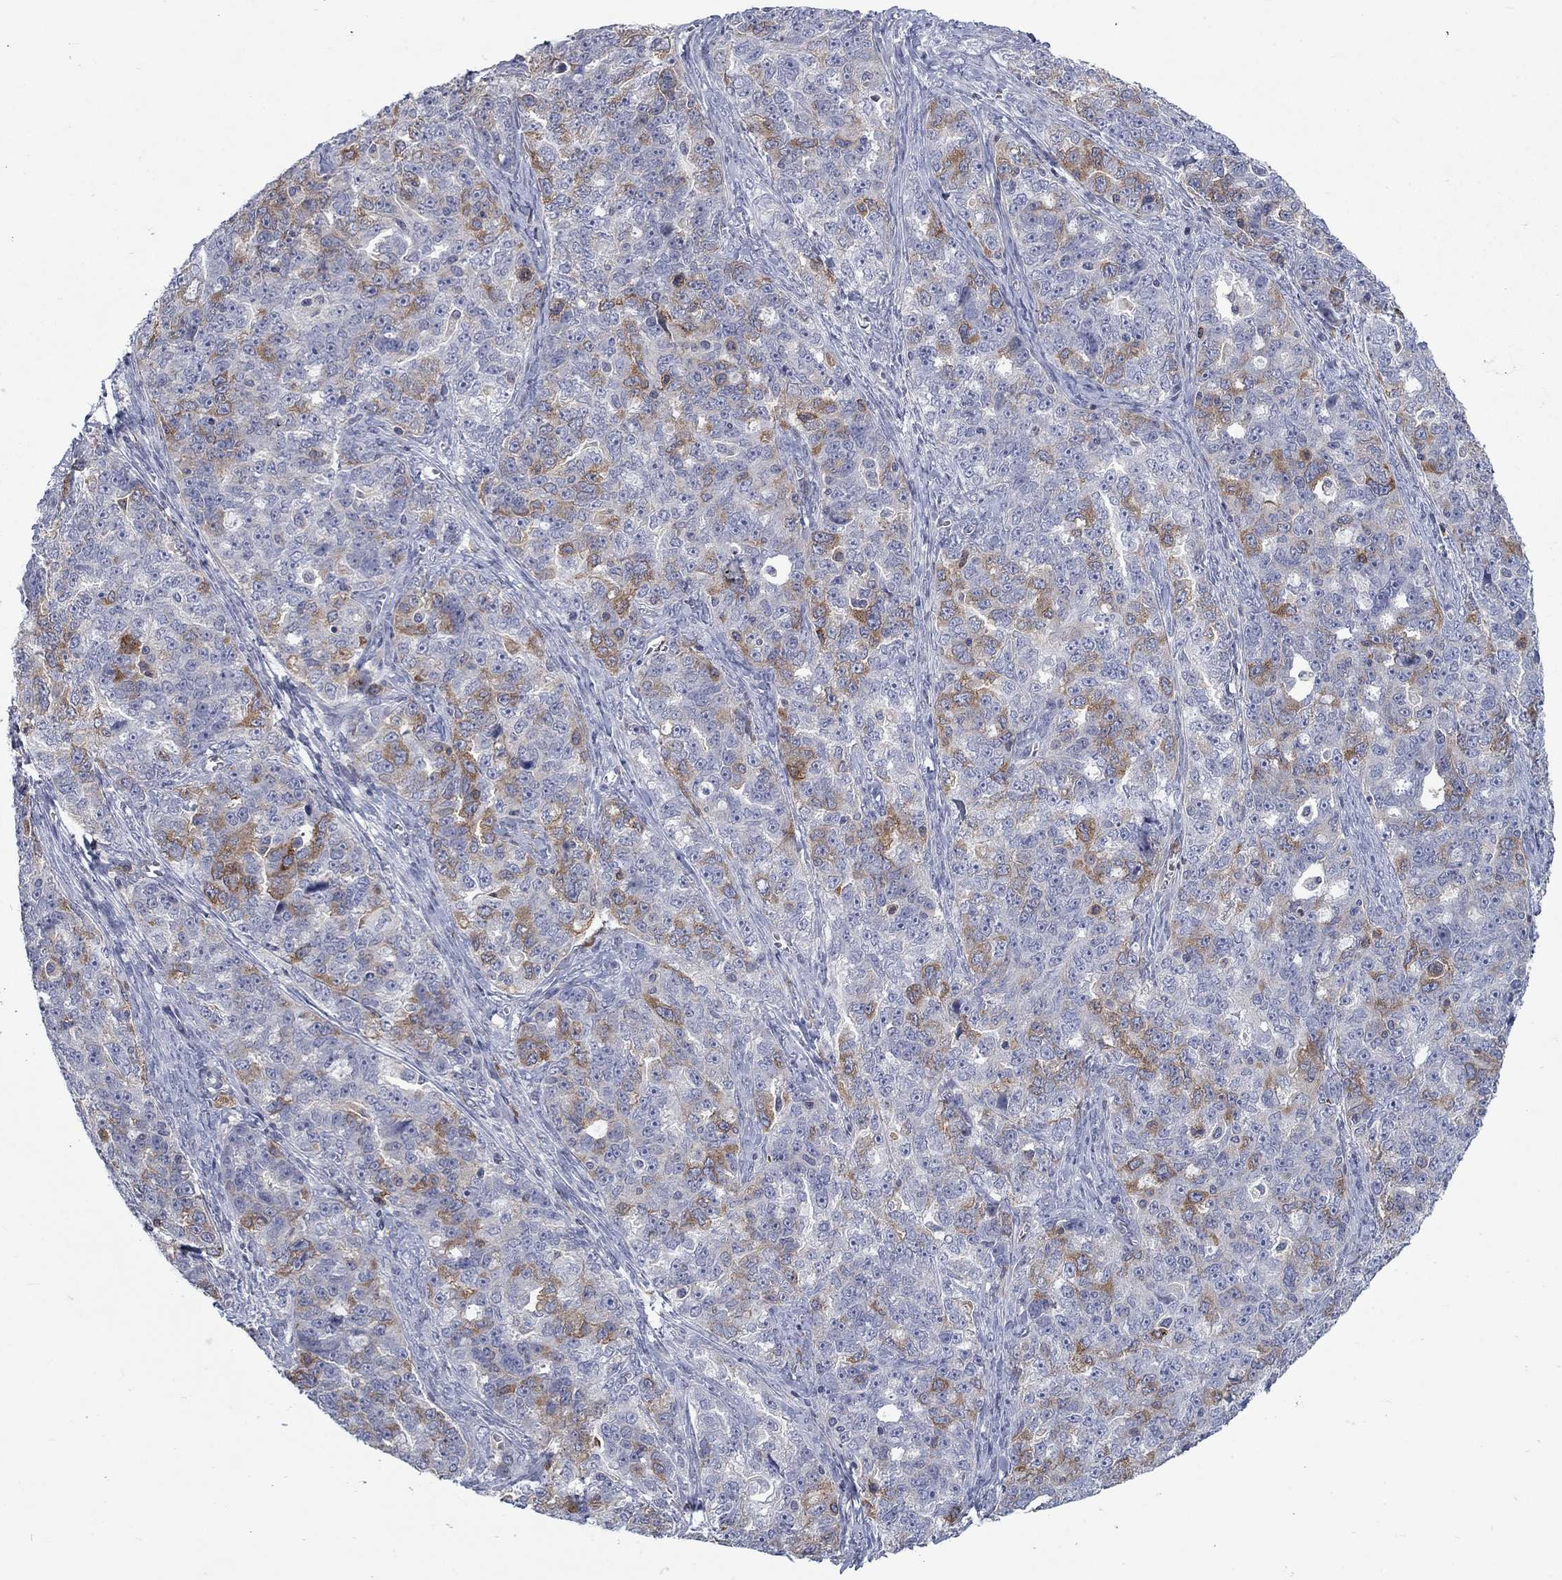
{"staining": {"intensity": "moderate", "quantity": "25%-75%", "location": "cytoplasmic/membranous"}, "tissue": "ovarian cancer", "cell_type": "Tumor cells", "image_type": "cancer", "snomed": [{"axis": "morphology", "description": "Cystadenocarcinoma, serous, NOS"}, {"axis": "topography", "description": "Ovary"}], "caption": "Brown immunohistochemical staining in serous cystadenocarcinoma (ovarian) exhibits moderate cytoplasmic/membranous expression in about 25%-75% of tumor cells.", "gene": "KIF15", "patient": {"sex": "female", "age": 51}}